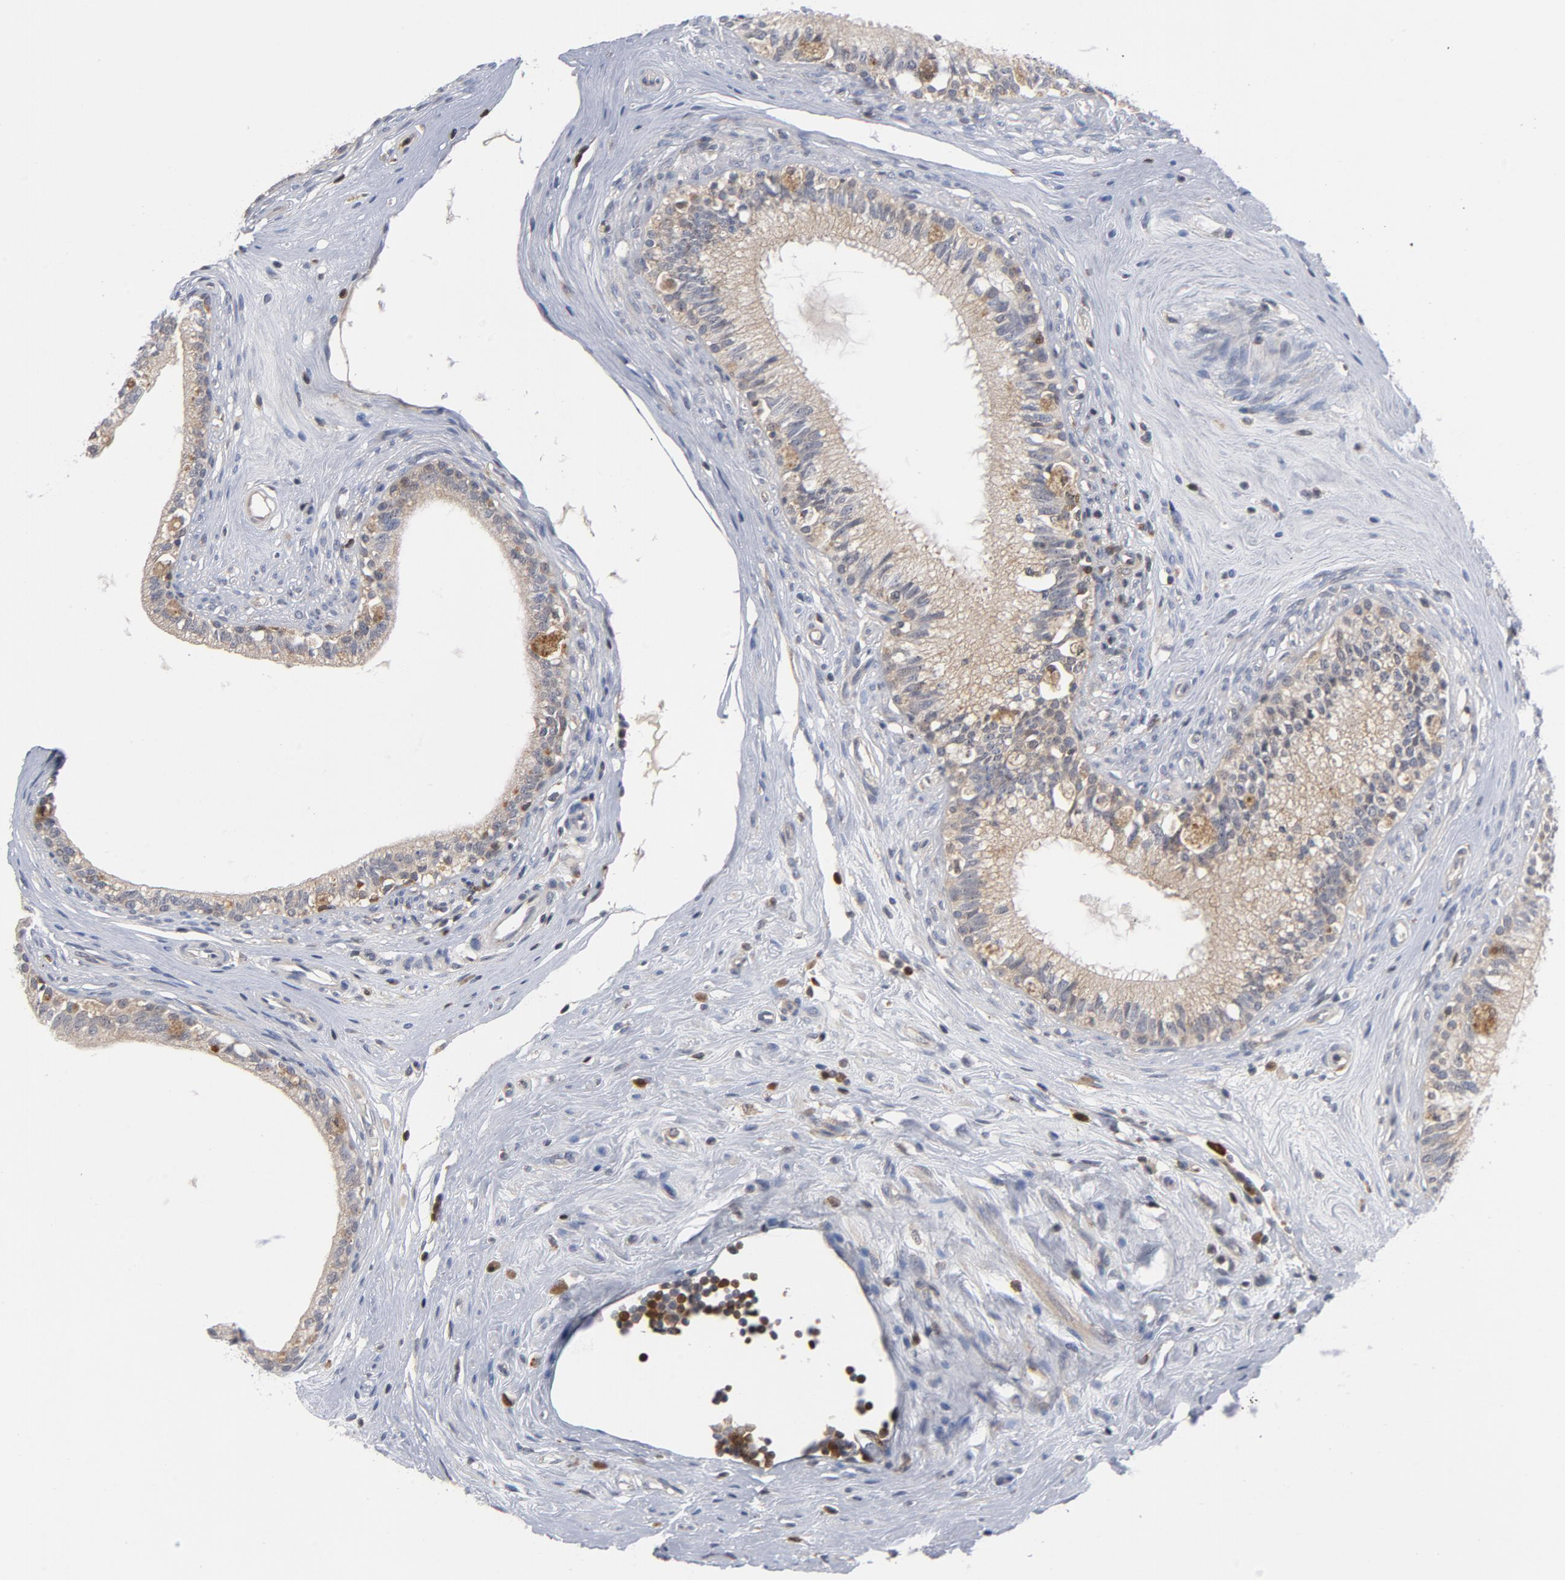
{"staining": {"intensity": "weak", "quantity": ">75%", "location": "cytoplasmic/membranous"}, "tissue": "epididymis", "cell_type": "Glandular cells", "image_type": "normal", "snomed": [{"axis": "morphology", "description": "Normal tissue, NOS"}, {"axis": "morphology", "description": "Inflammation, NOS"}, {"axis": "topography", "description": "Epididymis"}], "caption": "An IHC photomicrograph of normal tissue is shown. Protein staining in brown labels weak cytoplasmic/membranous positivity in epididymis within glandular cells.", "gene": "TRADD", "patient": {"sex": "male", "age": 84}}